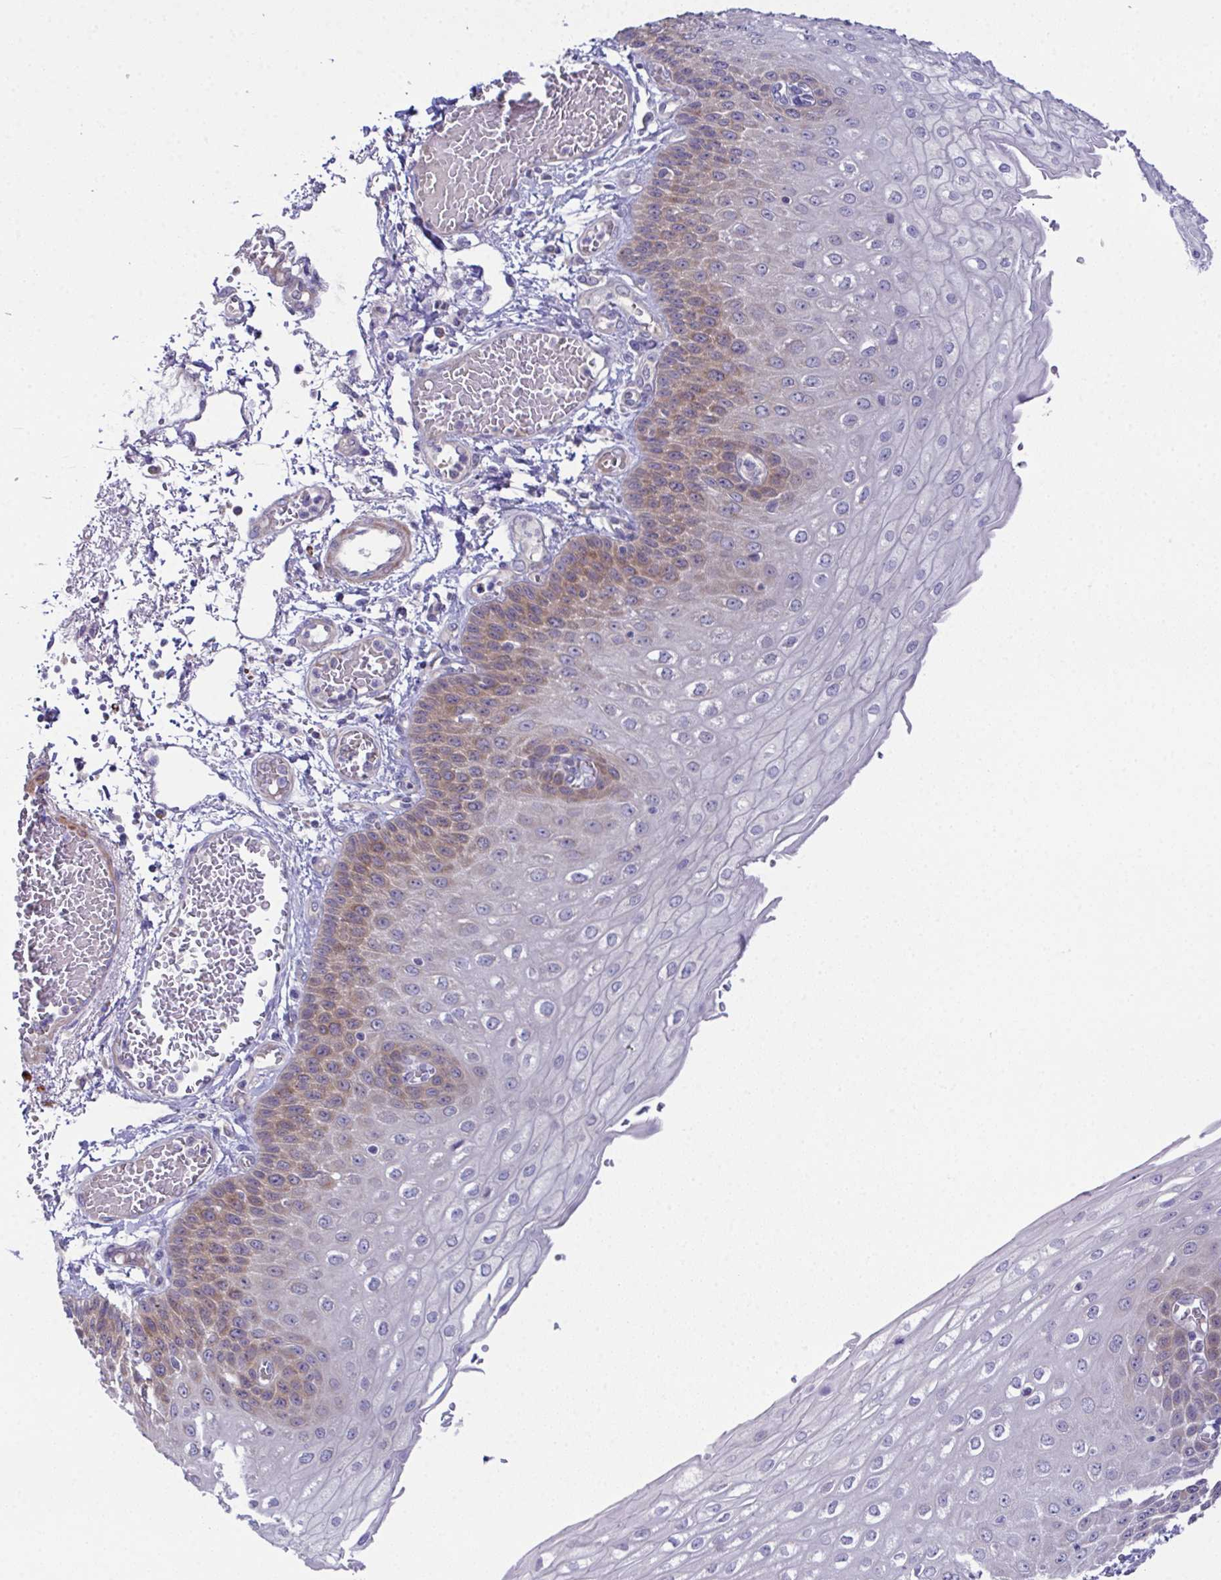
{"staining": {"intensity": "weak", "quantity": "25%-75%", "location": "cytoplasmic/membranous"}, "tissue": "esophagus", "cell_type": "Squamous epithelial cells", "image_type": "normal", "snomed": [{"axis": "morphology", "description": "Normal tissue, NOS"}, {"axis": "morphology", "description": "Adenocarcinoma, NOS"}, {"axis": "topography", "description": "Esophagus"}], "caption": "Immunohistochemistry micrograph of unremarkable esophagus: human esophagus stained using IHC demonstrates low levels of weak protein expression localized specifically in the cytoplasmic/membranous of squamous epithelial cells, appearing as a cytoplasmic/membranous brown color.", "gene": "CFAP97D1", "patient": {"sex": "male", "age": 81}}